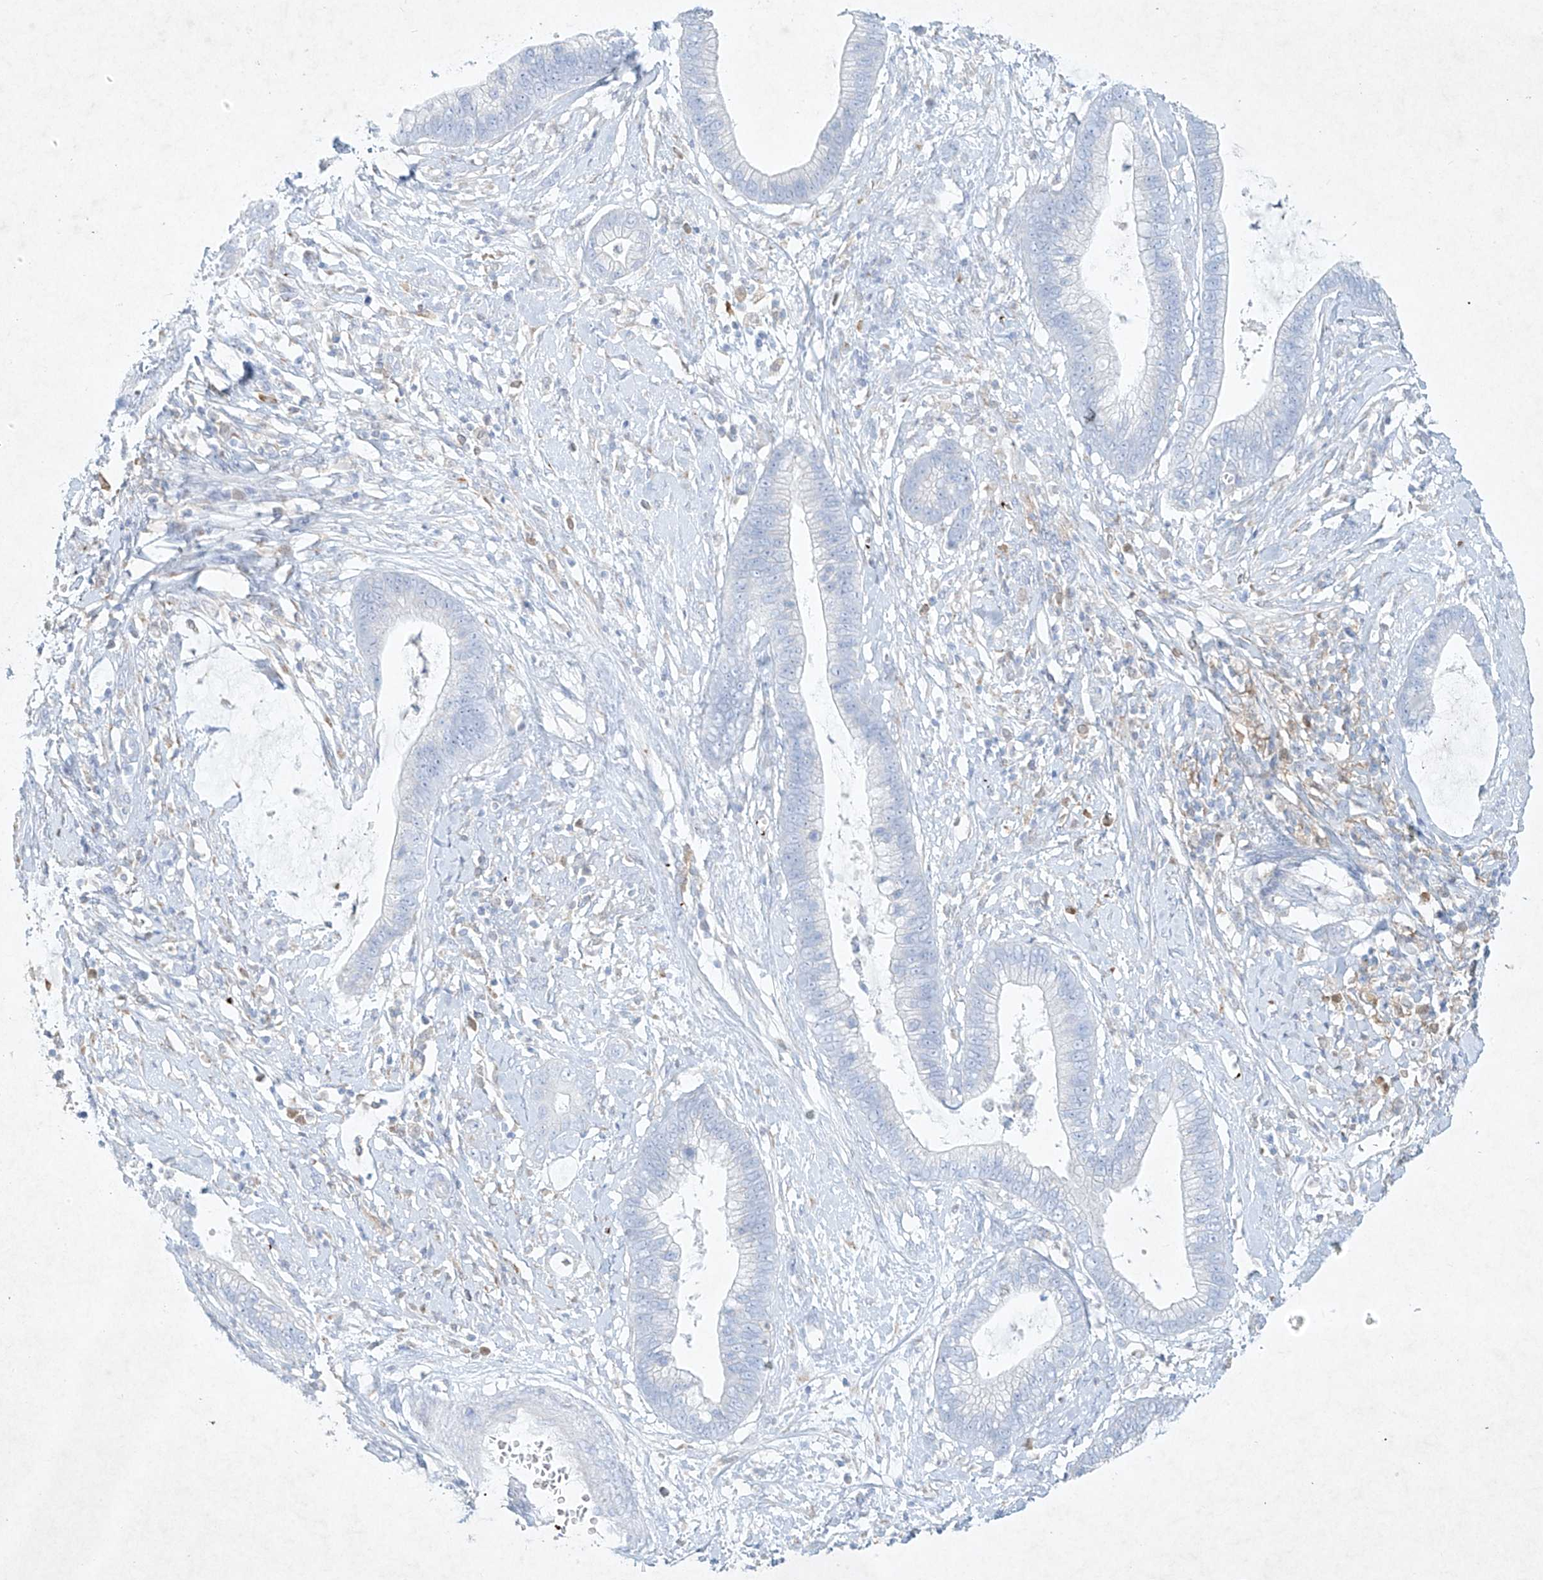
{"staining": {"intensity": "negative", "quantity": "none", "location": "none"}, "tissue": "cervical cancer", "cell_type": "Tumor cells", "image_type": "cancer", "snomed": [{"axis": "morphology", "description": "Adenocarcinoma, NOS"}, {"axis": "topography", "description": "Cervix"}], "caption": "An image of cervical adenocarcinoma stained for a protein displays no brown staining in tumor cells.", "gene": "PLEK", "patient": {"sex": "female", "age": 44}}